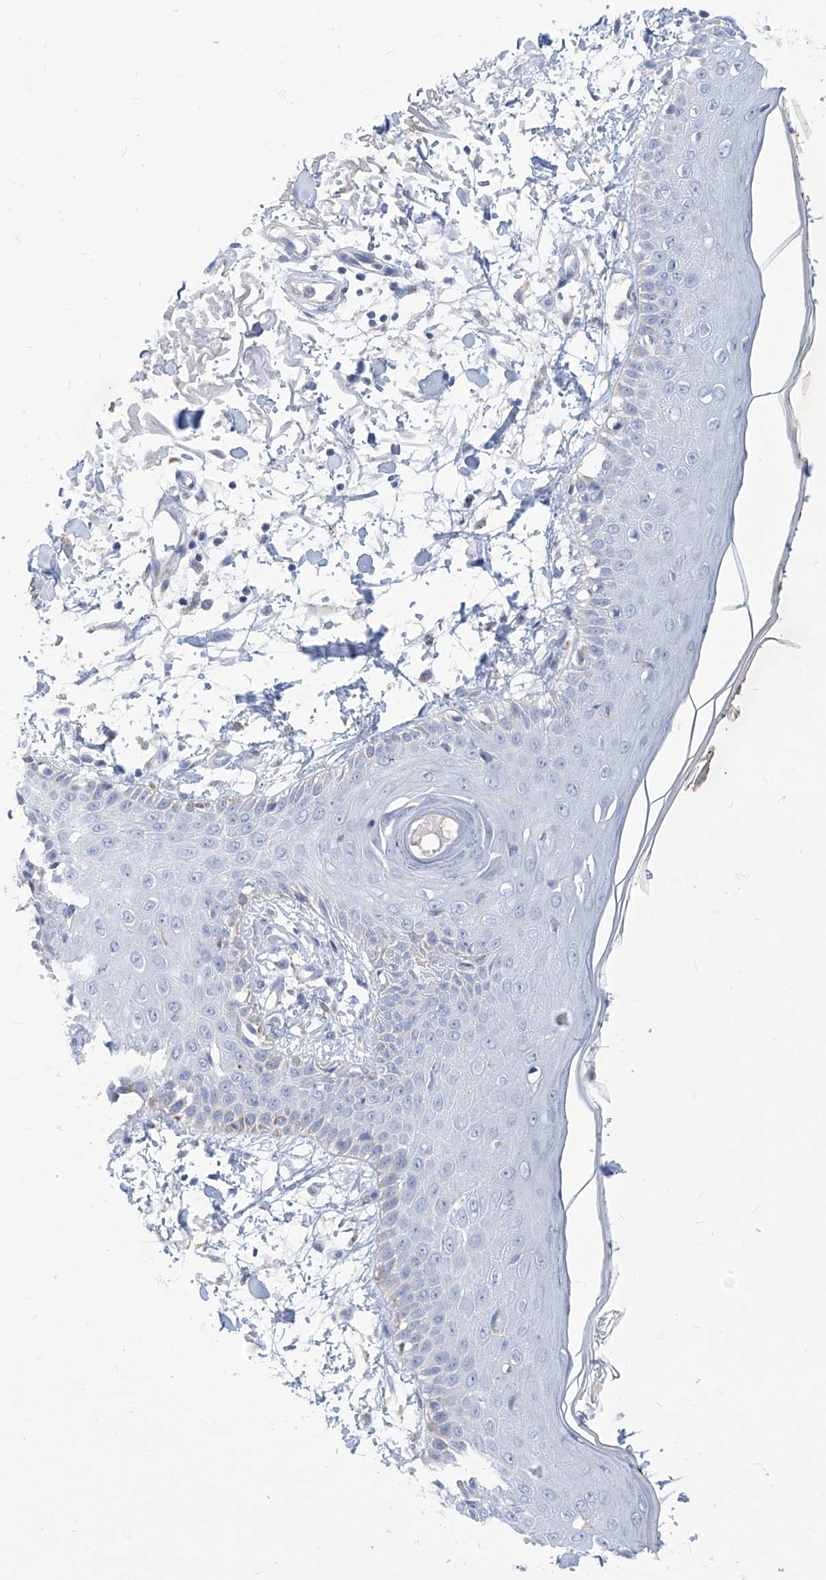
{"staining": {"intensity": "negative", "quantity": "none", "location": "none"}, "tissue": "skin", "cell_type": "Fibroblasts", "image_type": "normal", "snomed": [{"axis": "morphology", "description": "Normal tissue, NOS"}, {"axis": "morphology", "description": "Squamous cell carcinoma, NOS"}, {"axis": "topography", "description": "Skin"}, {"axis": "topography", "description": "Peripheral nerve tissue"}], "caption": "High power microscopy photomicrograph of an immunohistochemistry (IHC) photomicrograph of benign skin, revealing no significant expression in fibroblasts.", "gene": "ZNF404", "patient": {"sex": "male", "age": 83}}